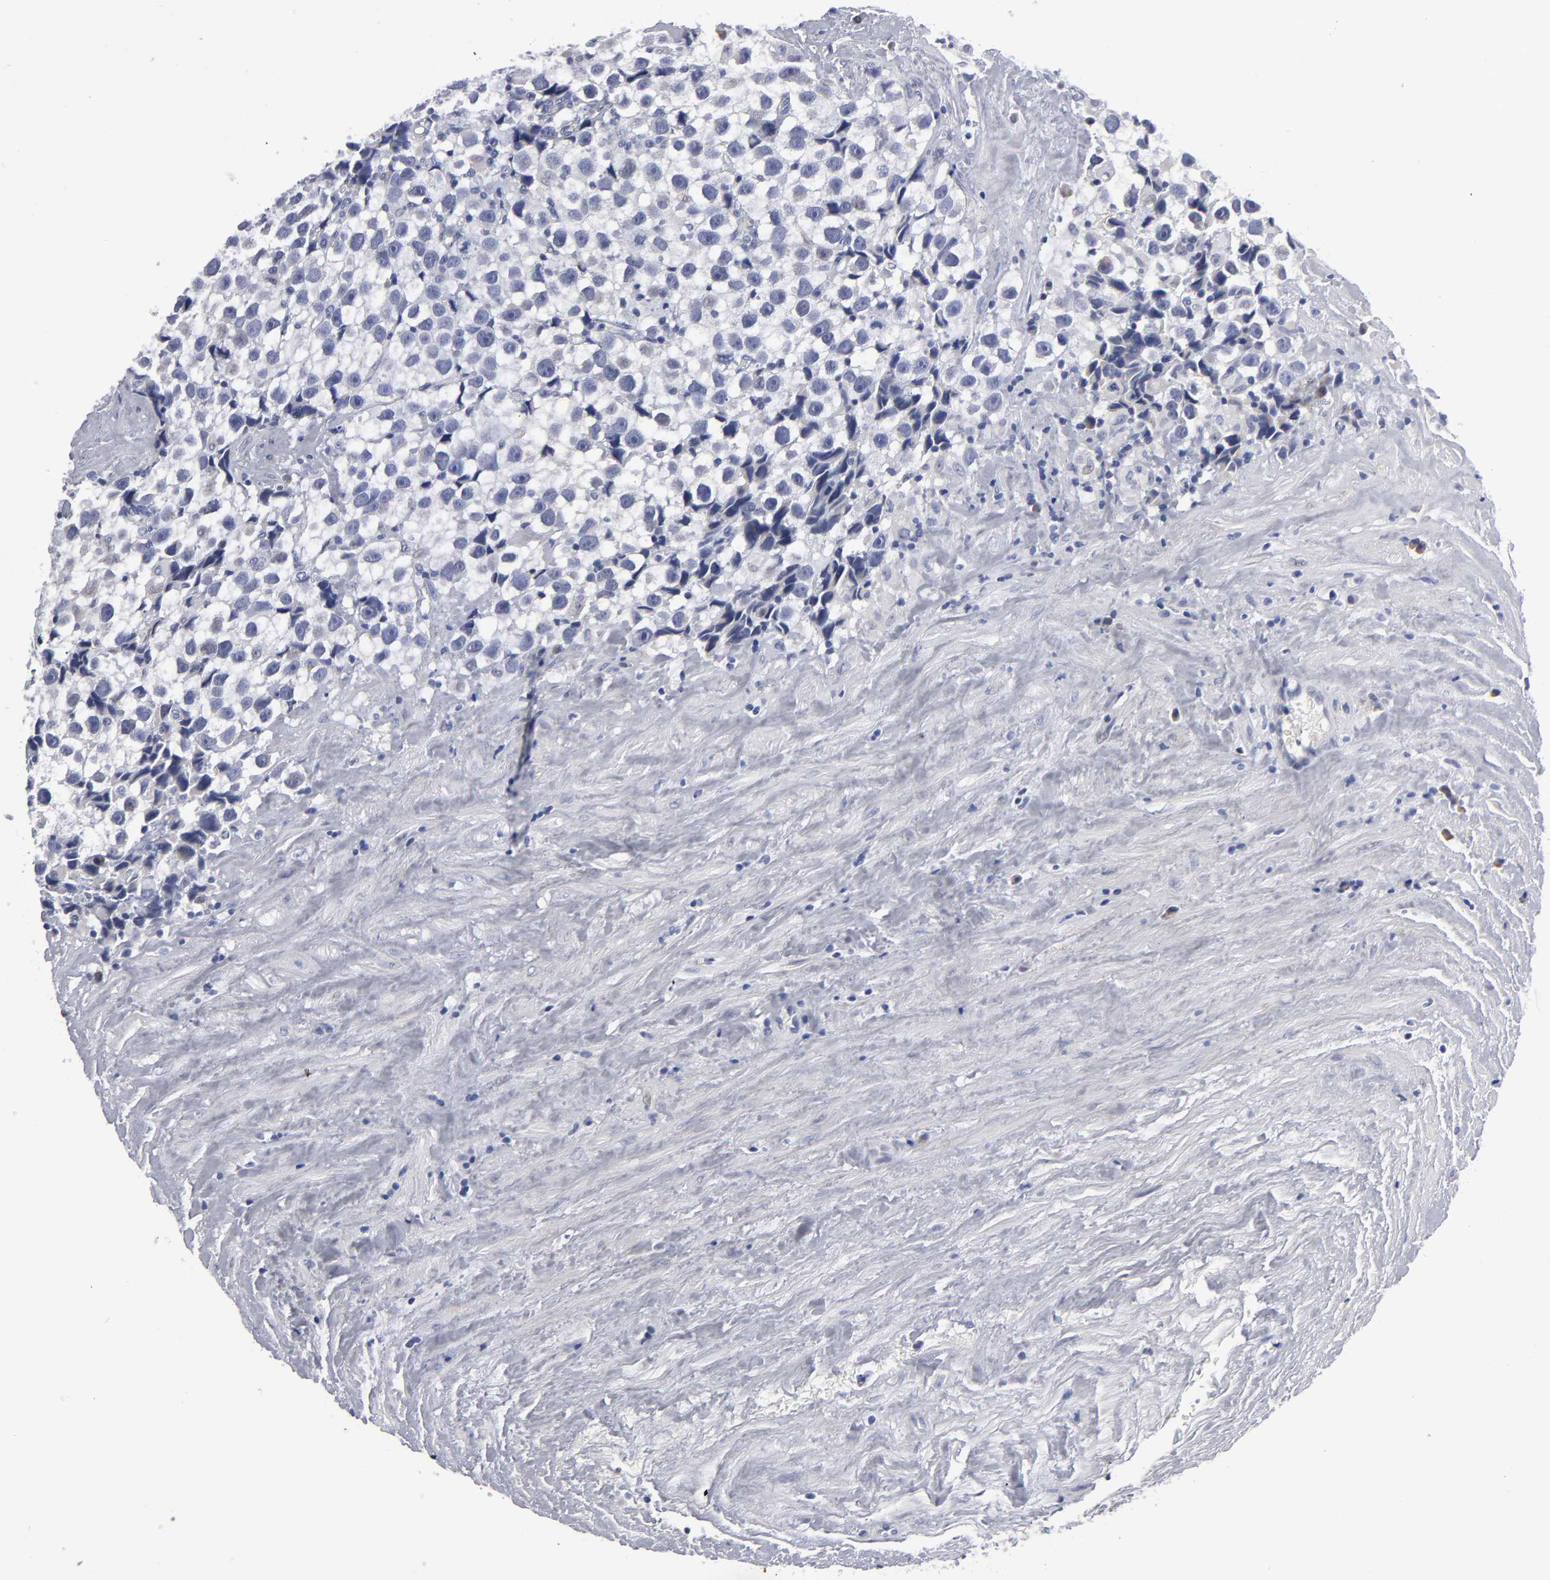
{"staining": {"intensity": "negative", "quantity": "none", "location": "none"}, "tissue": "testis cancer", "cell_type": "Tumor cells", "image_type": "cancer", "snomed": [{"axis": "morphology", "description": "Seminoma, NOS"}, {"axis": "topography", "description": "Testis"}], "caption": "Image shows no protein positivity in tumor cells of seminoma (testis) tissue. (Immunohistochemistry, brightfield microscopy, high magnification).", "gene": "CCDC80", "patient": {"sex": "male", "age": 43}}